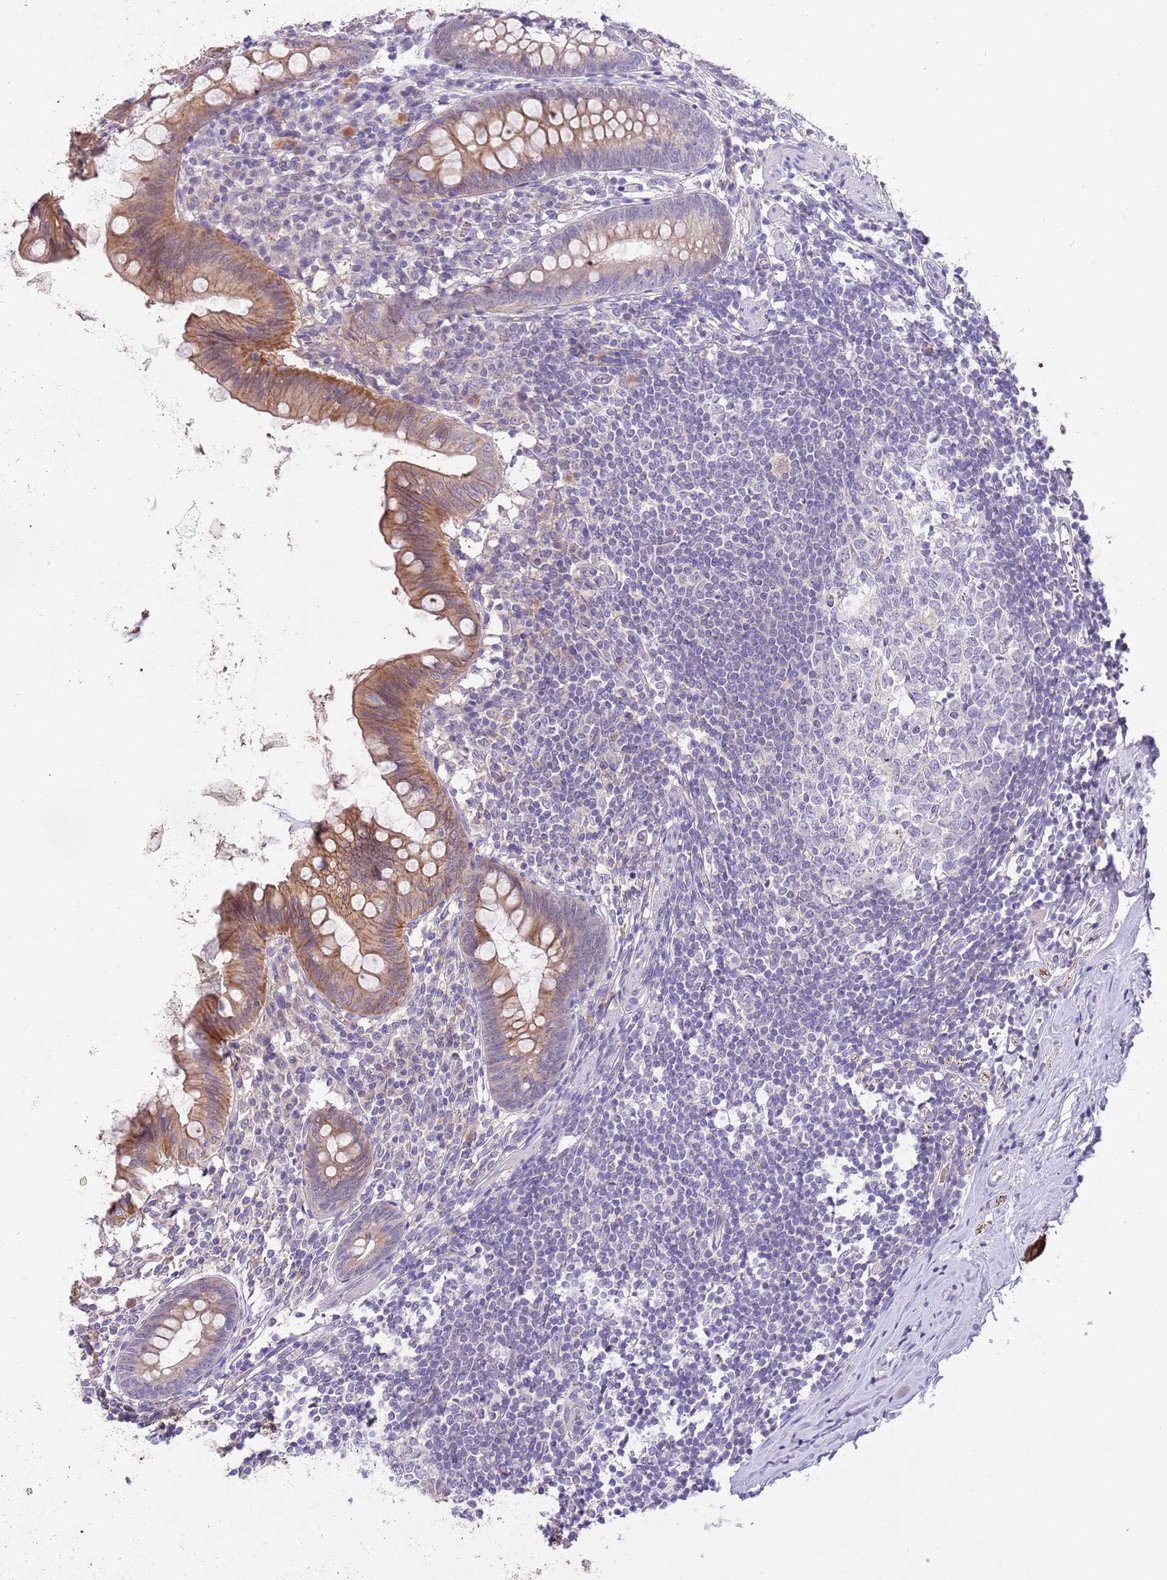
{"staining": {"intensity": "moderate", "quantity": ">75%", "location": "cytoplasmic/membranous"}, "tissue": "appendix", "cell_type": "Glandular cells", "image_type": "normal", "snomed": [{"axis": "morphology", "description": "Normal tissue, NOS"}, {"axis": "topography", "description": "Appendix"}], "caption": "Moderate cytoplasmic/membranous staining is present in about >75% of glandular cells in normal appendix.", "gene": "CFAP73", "patient": {"sex": "female", "age": 51}}